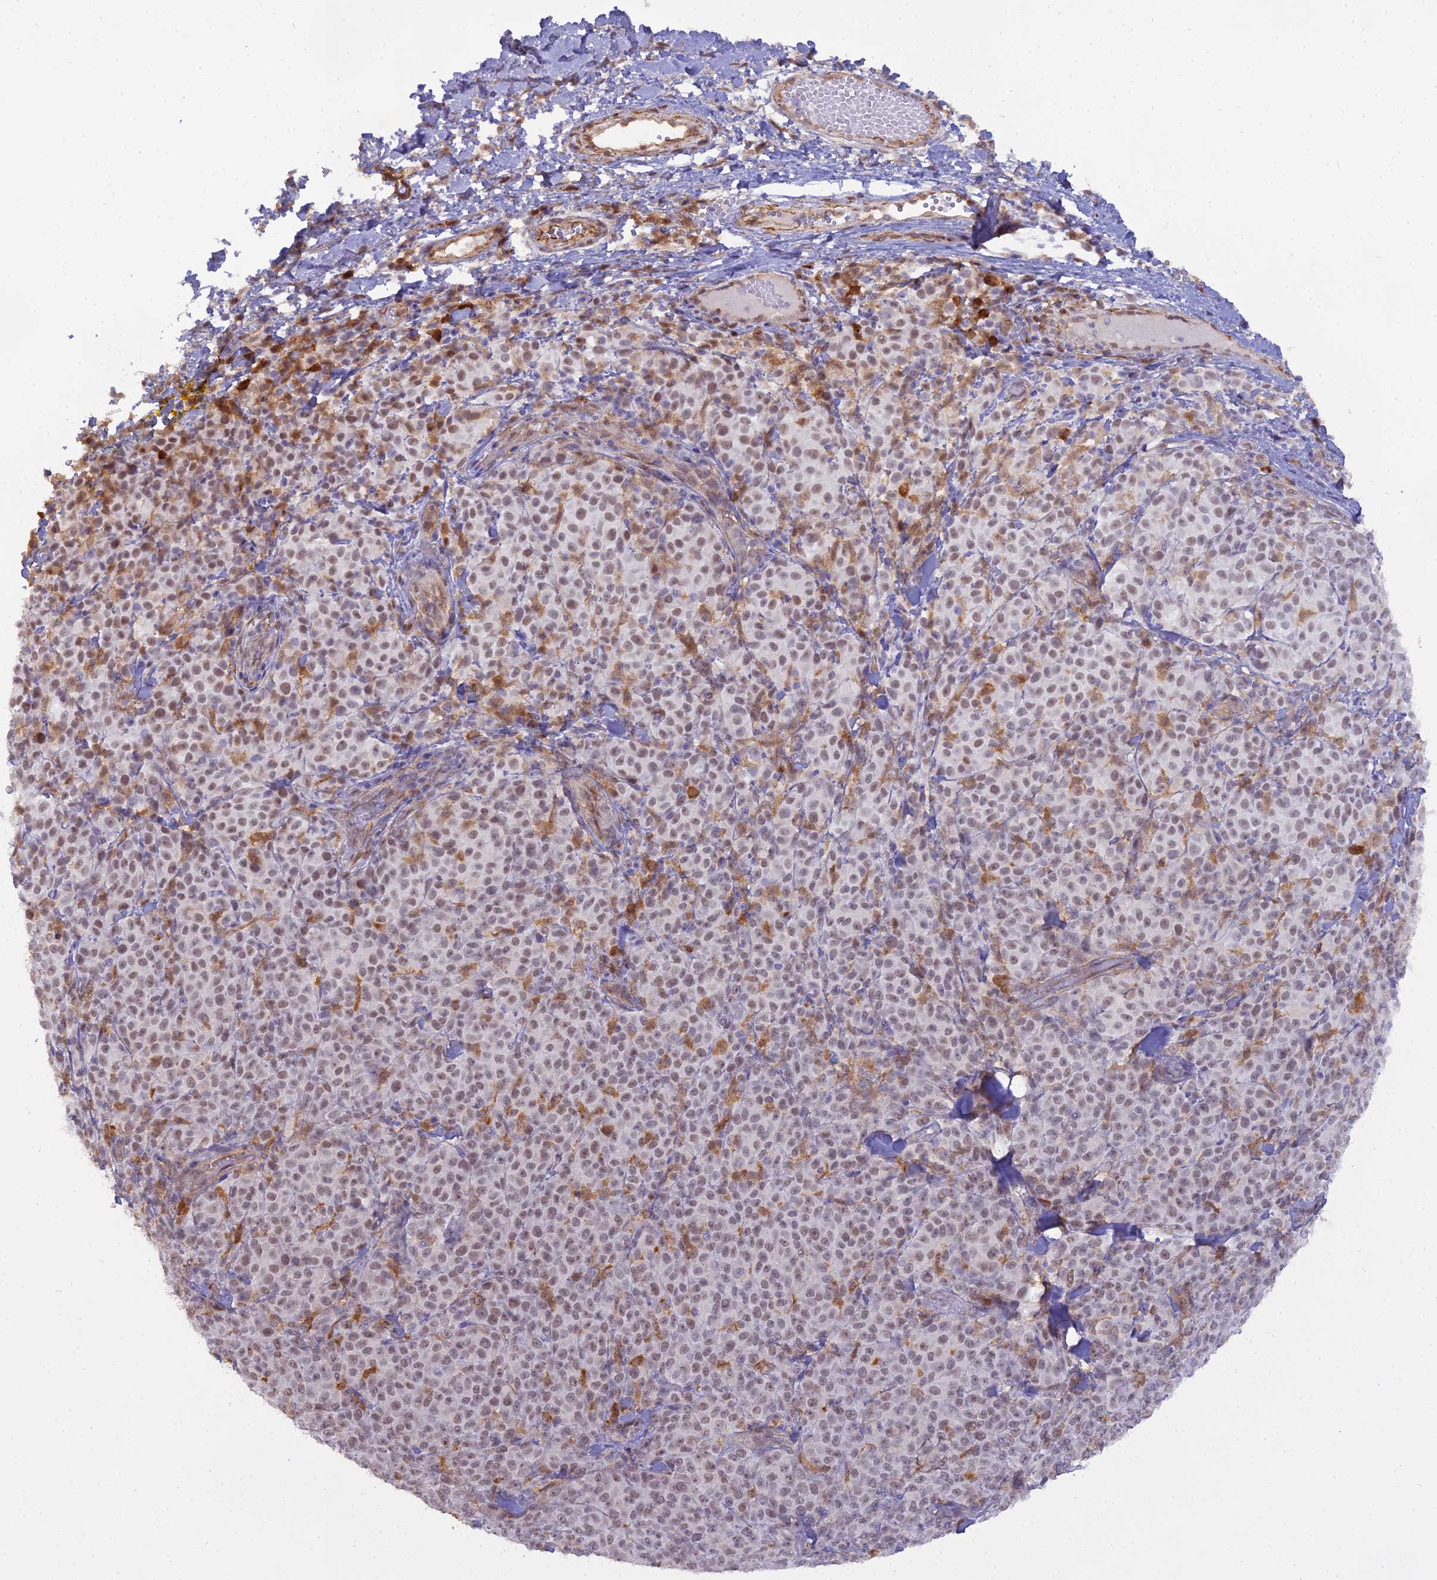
{"staining": {"intensity": "weak", "quantity": "25%-75%", "location": "nuclear"}, "tissue": "melanoma", "cell_type": "Tumor cells", "image_type": "cancer", "snomed": [{"axis": "morphology", "description": "Normal tissue, NOS"}, {"axis": "morphology", "description": "Malignant melanoma, NOS"}, {"axis": "topography", "description": "Skin"}], "caption": "Protein expression analysis of malignant melanoma shows weak nuclear positivity in approximately 25%-75% of tumor cells.", "gene": "BLNK", "patient": {"sex": "female", "age": 34}}